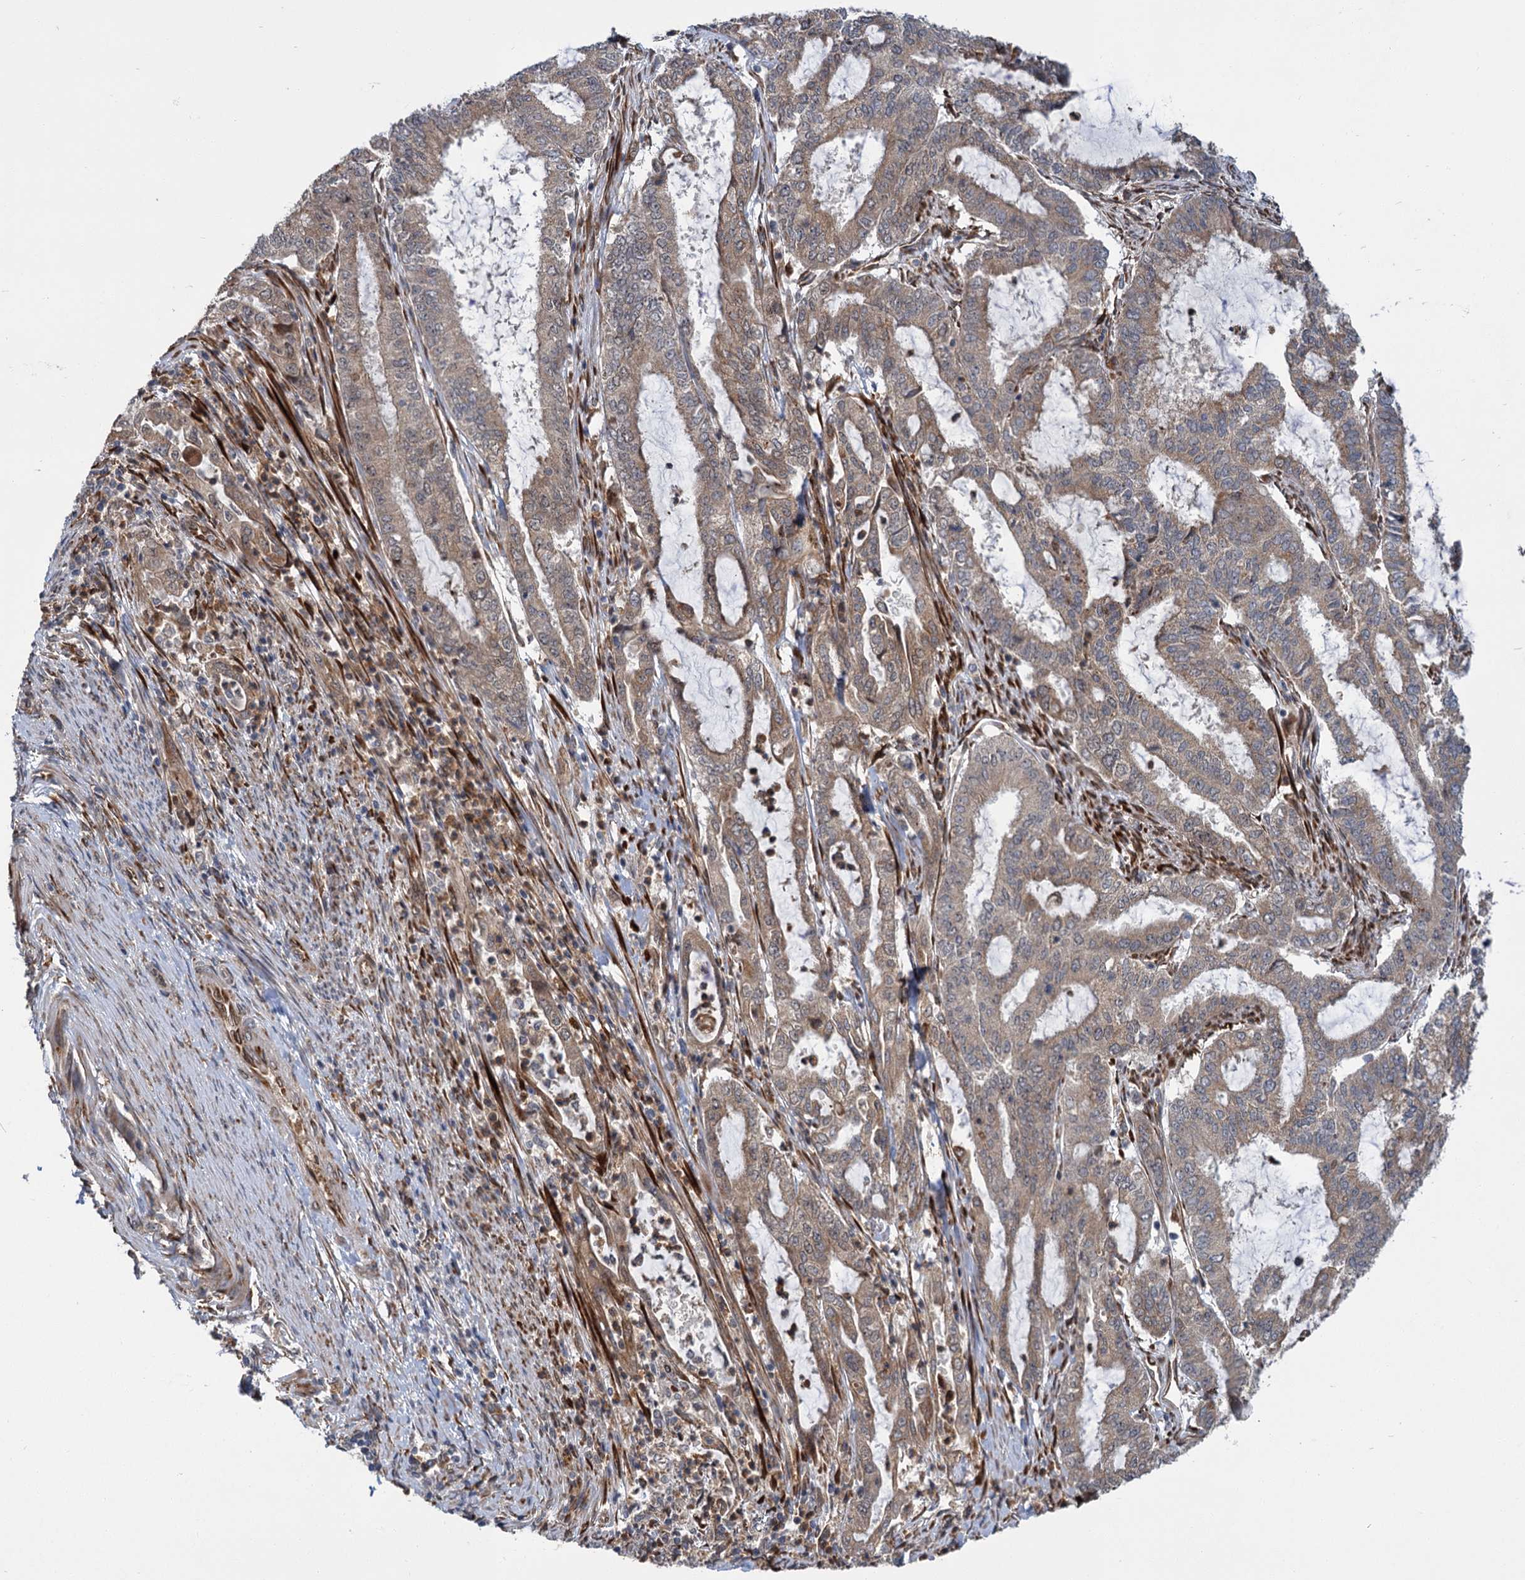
{"staining": {"intensity": "weak", "quantity": ">75%", "location": "cytoplasmic/membranous"}, "tissue": "endometrial cancer", "cell_type": "Tumor cells", "image_type": "cancer", "snomed": [{"axis": "morphology", "description": "Adenocarcinoma, NOS"}, {"axis": "topography", "description": "Endometrium"}], "caption": "A high-resolution histopathology image shows immunohistochemistry staining of endometrial cancer (adenocarcinoma), which demonstrates weak cytoplasmic/membranous staining in approximately >75% of tumor cells. (Brightfield microscopy of DAB IHC at high magnification).", "gene": "APBA2", "patient": {"sex": "female", "age": 51}}